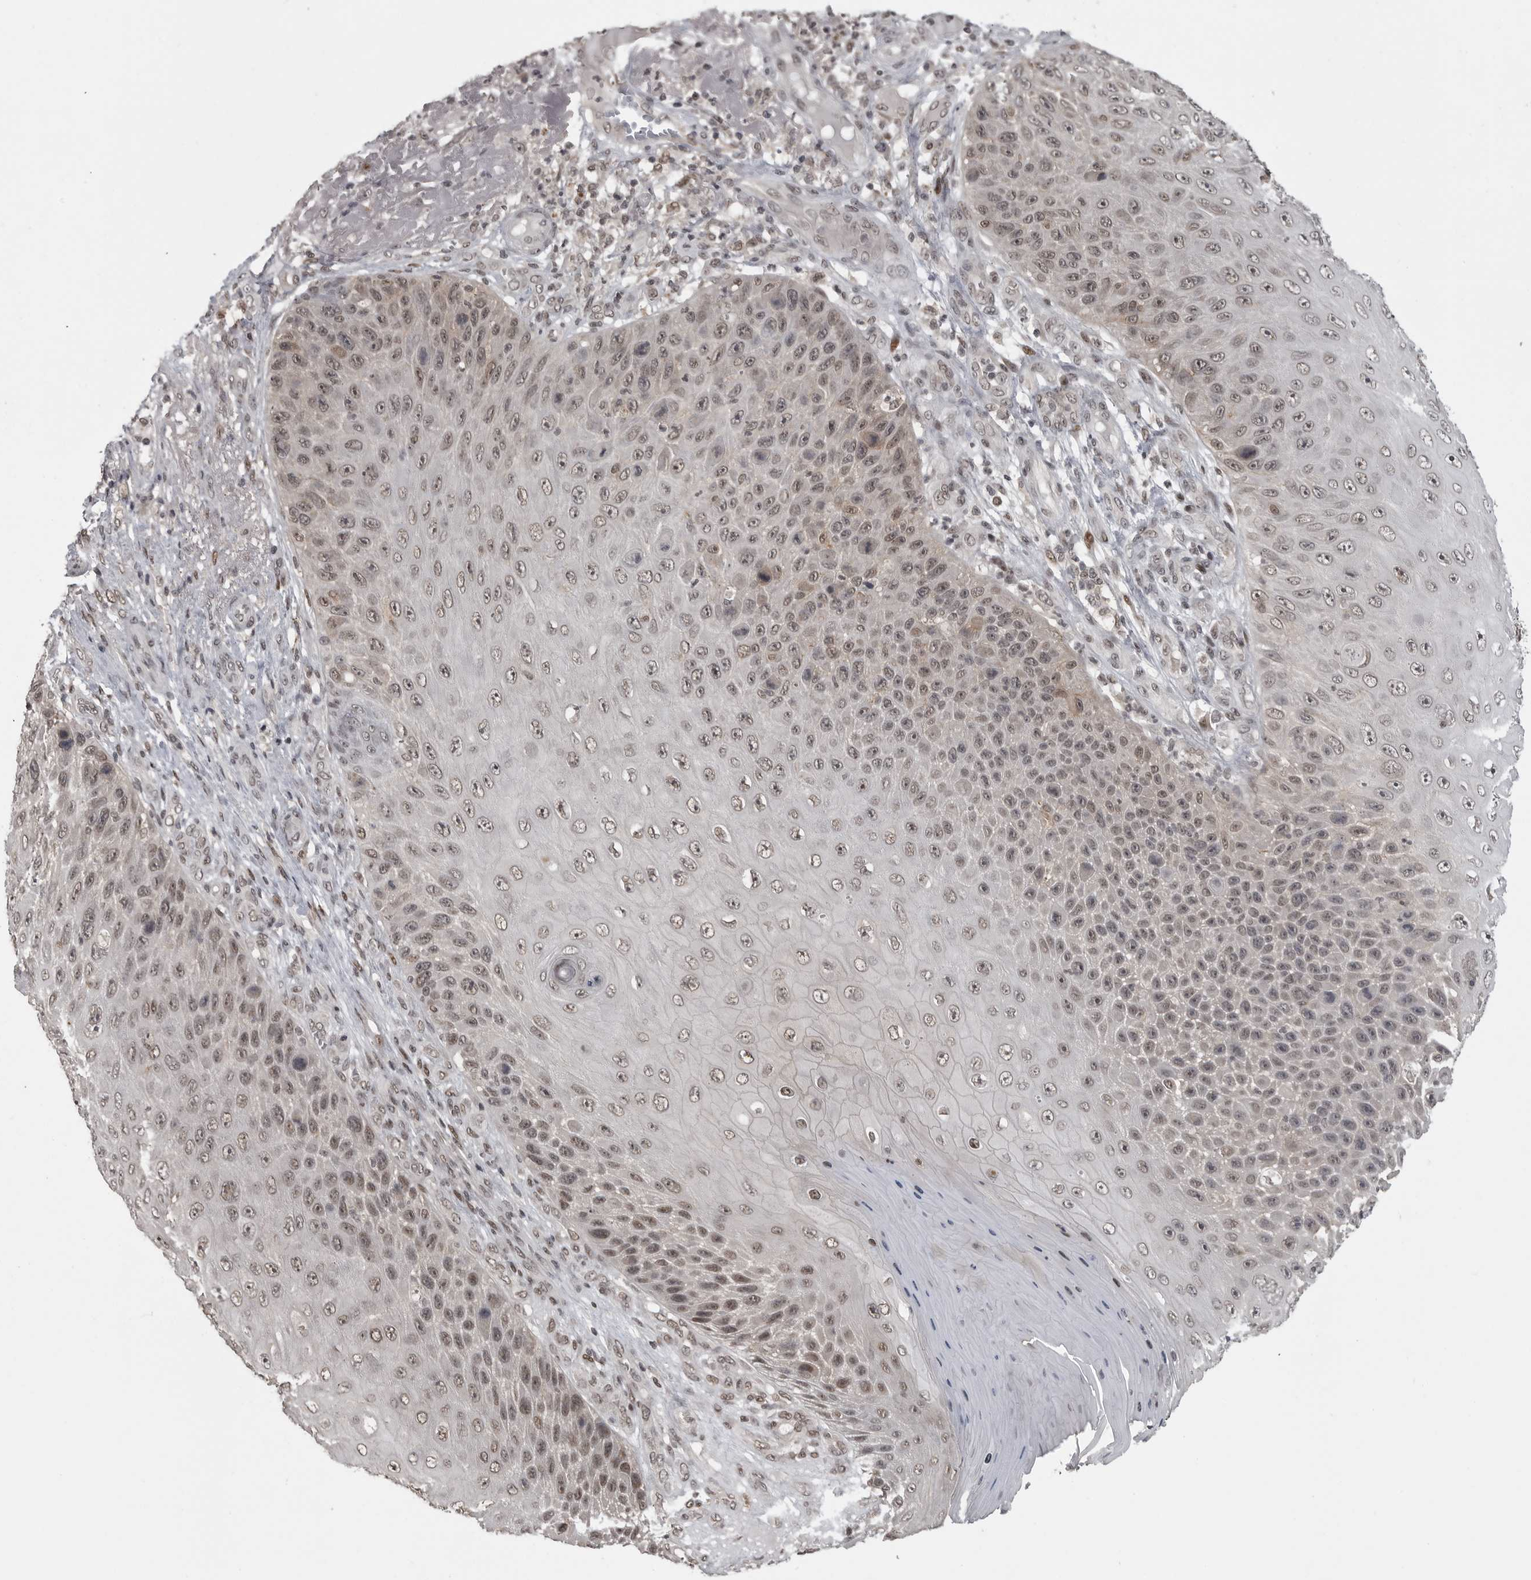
{"staining": {"intensity": "moderate", "quantity": ">75%", "location": "nuclear"}, "tissue": "skin cancer", "cell_type": "Tumor cells", "image_type": "cancer", "snomed": [{"axis": "morphology", "description": "Squamous cell carcinoma, NOS"}, {"axis": "topography", "description": "Skin"}], "caption": "A micrograph of human skin cancer stained for a protein displays moderate nuclear brown staining in tumor cells. The protein is shown in brown color, while the nuclei are stained blue.", "gene": "C8orf58", "patient": {"sex": "female", "age": 88}}